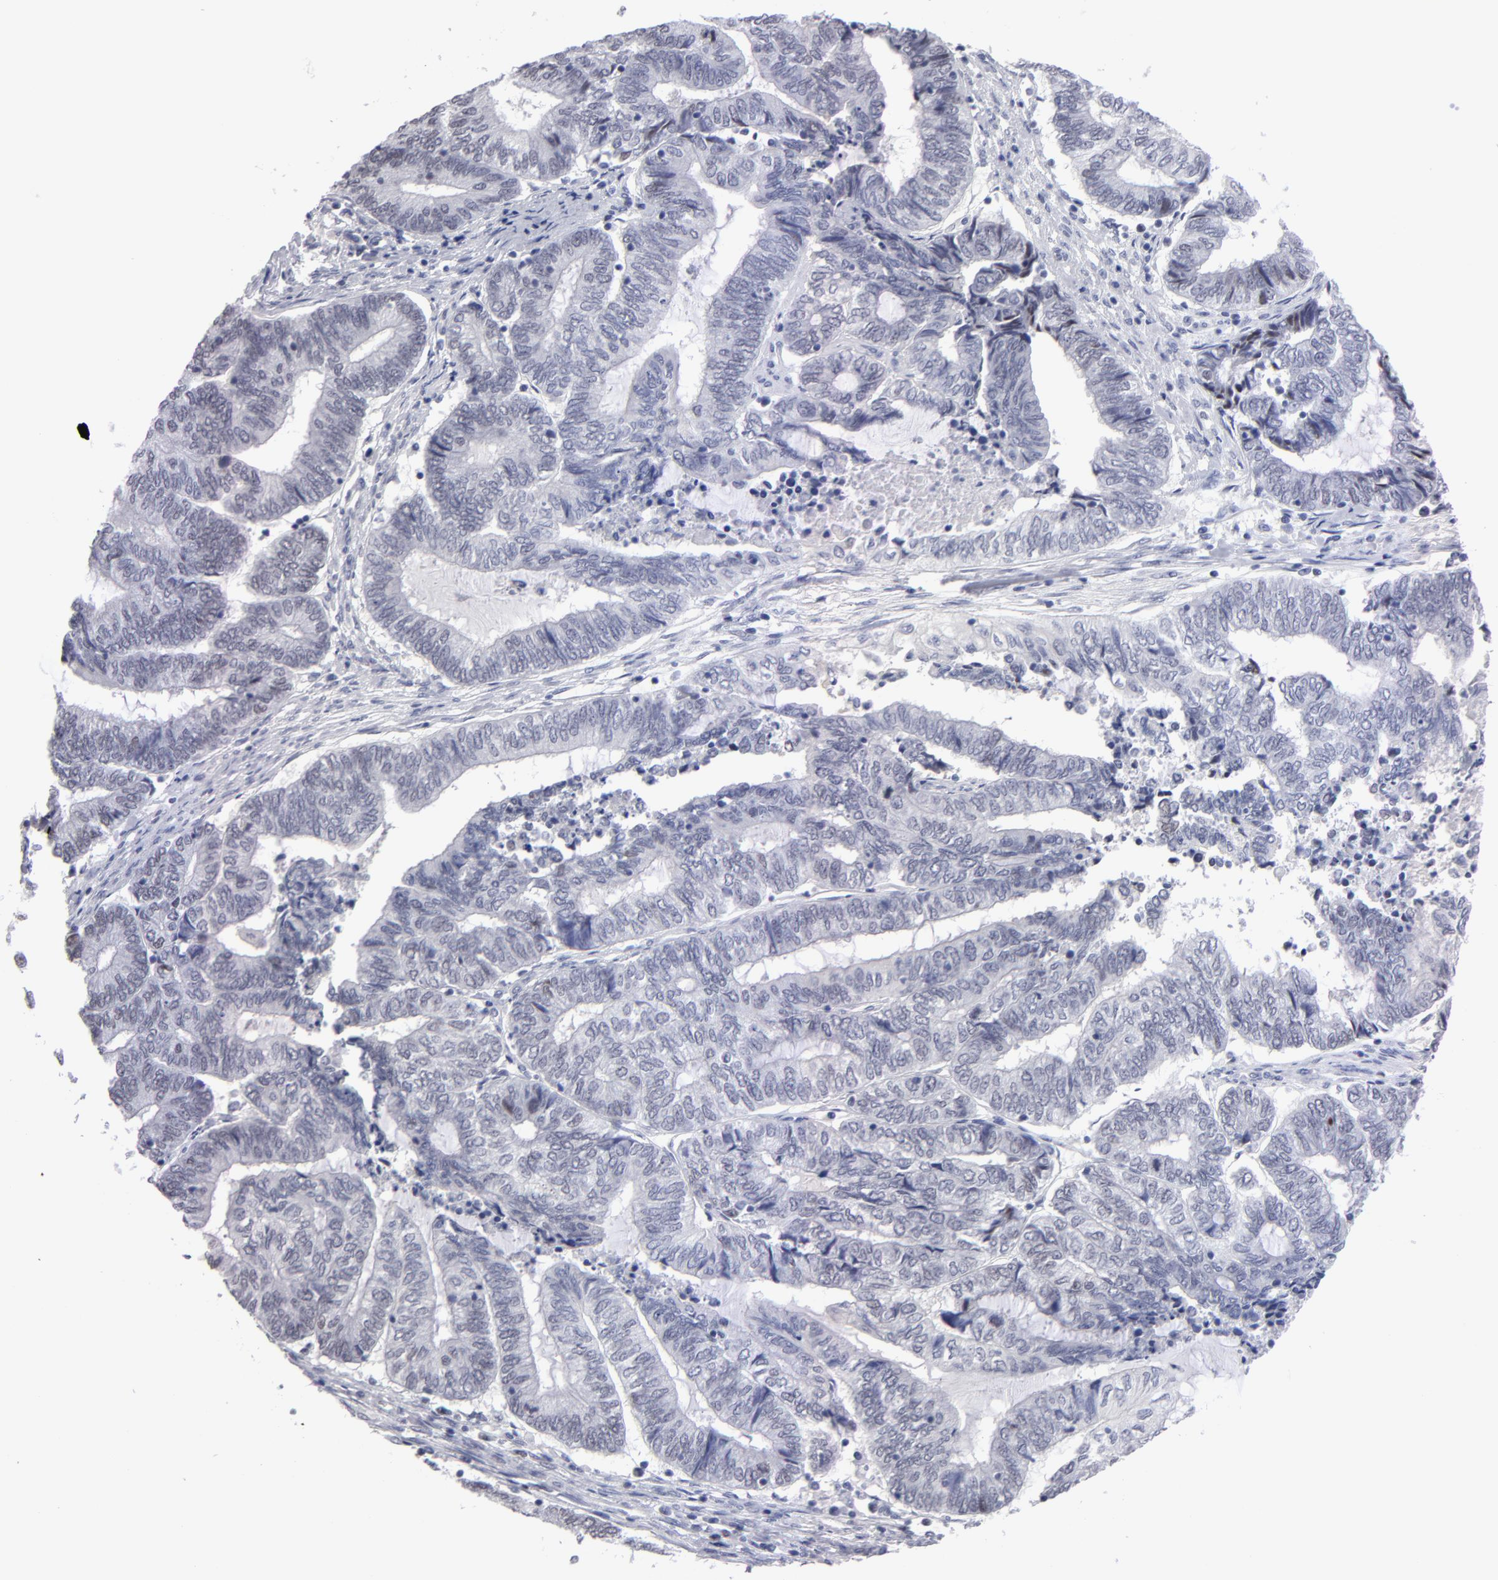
{"staining": {"intensity": "weak", "quantity": "<25%", "location": "nuclear"}, "tissue": "endometrial cancer", "cell_type": "Tumor cells", "image_type": "cancer", "snomed": [{"axis": "morphology", "description": "Adenocarcinoma, NOS"}, {"axis": "topography", "description": "Uterus"}, {"axis": "topography", "description": "Endometrium"}], "caption": "DAB immunohistochemical staining of adenocarcinoma (endometrial) displays no significant expression in tumor cells.", "gene": "TEX11", "patient": {"sex": "female", "age": 70}}